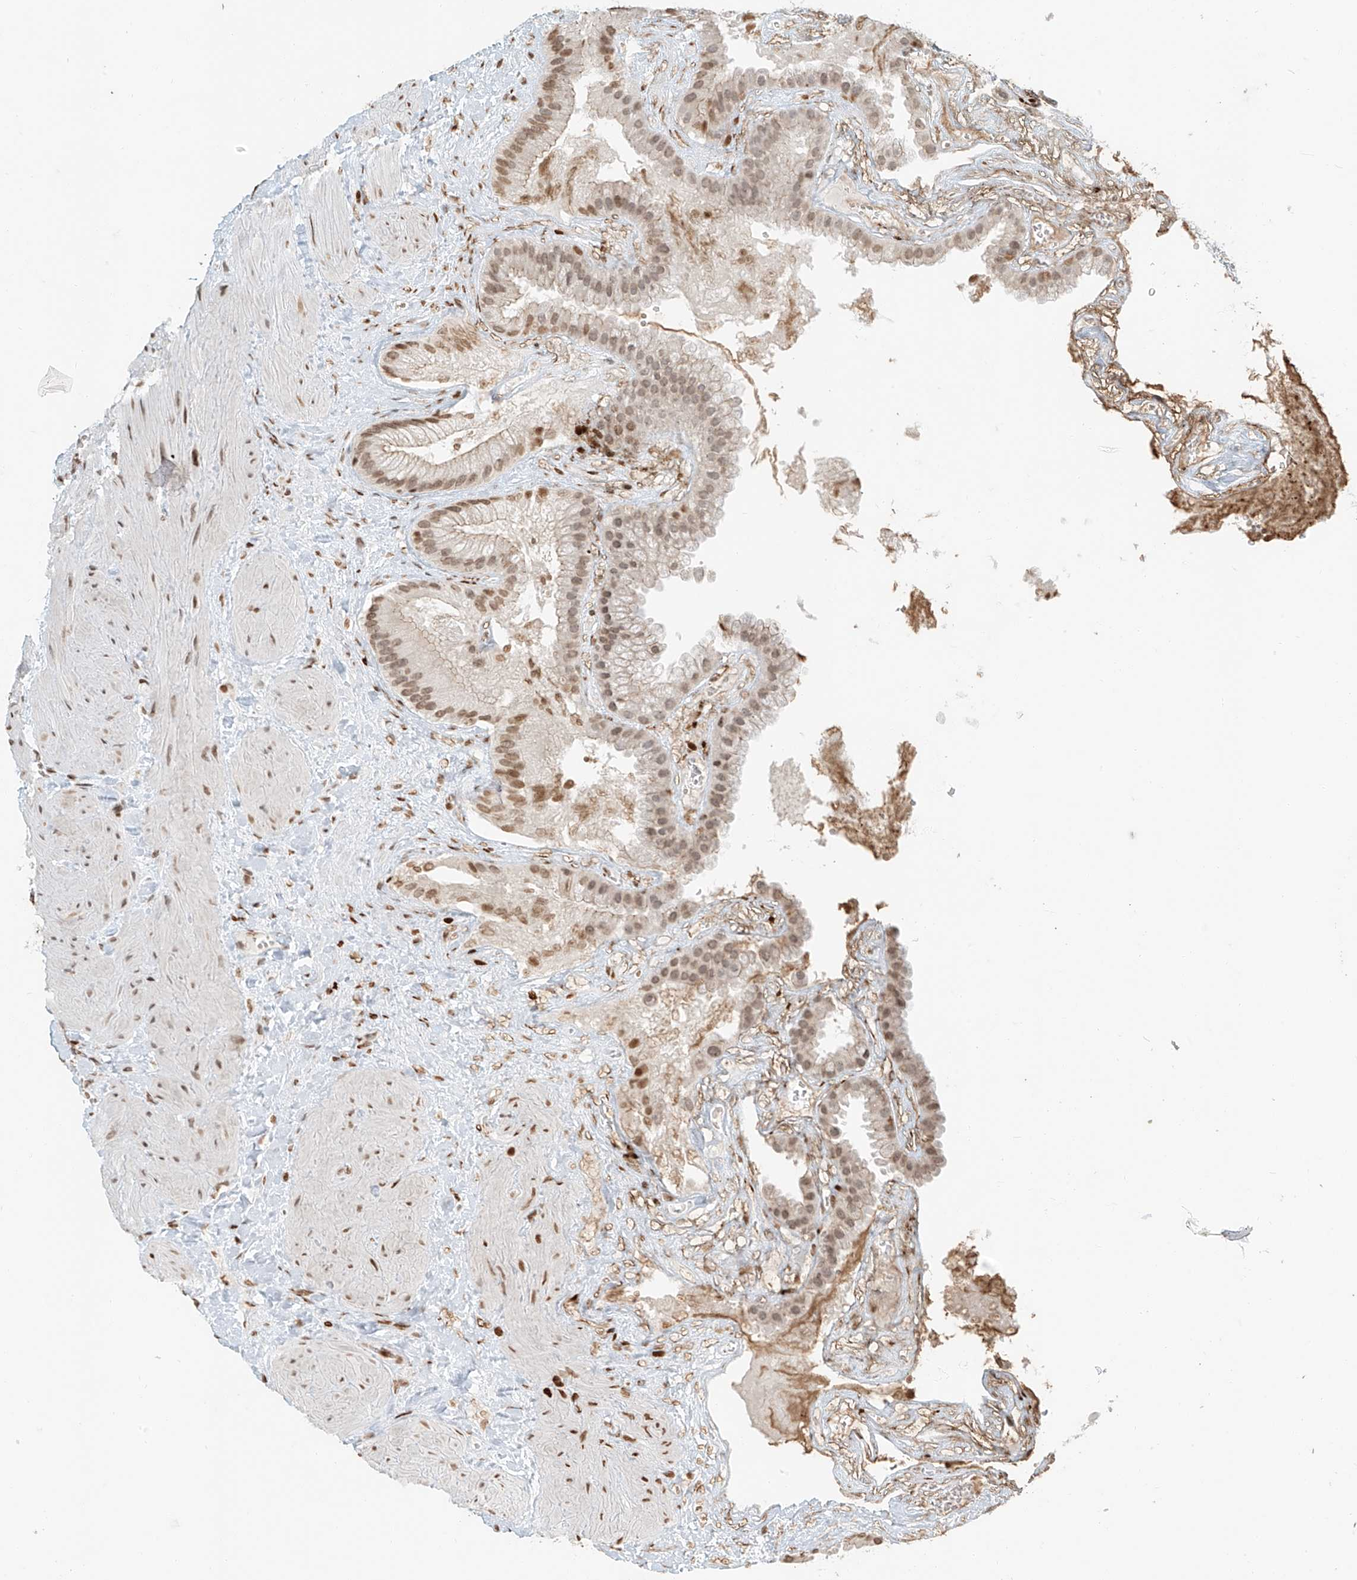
{"staining": {"intensity": "moderate", "quantity": ">75%", "location": "cytoplasmic/membranous,nuclear"}, "tissue": "gallbladder", "cell_type": "Glandular cells", "image_type": "normal", "snomed": [{"axis": "morphology", "description": "Normal tissue, NOS"}, {"axis": "topography", "description": "Gallbladder"}], "caption": "DAB immunohistochemical staining of benign gallbladder exhibits moderate cytoplasmic/membranous,nuclear protein staining in about >75% of glandular cells. The protein is stained brown, and the nuclei are stained in blue (DAB IHC with brightfield microscopy, high magnification).", "gene": "C17orf58", "patient": {"sex": "male", "age": 55}}